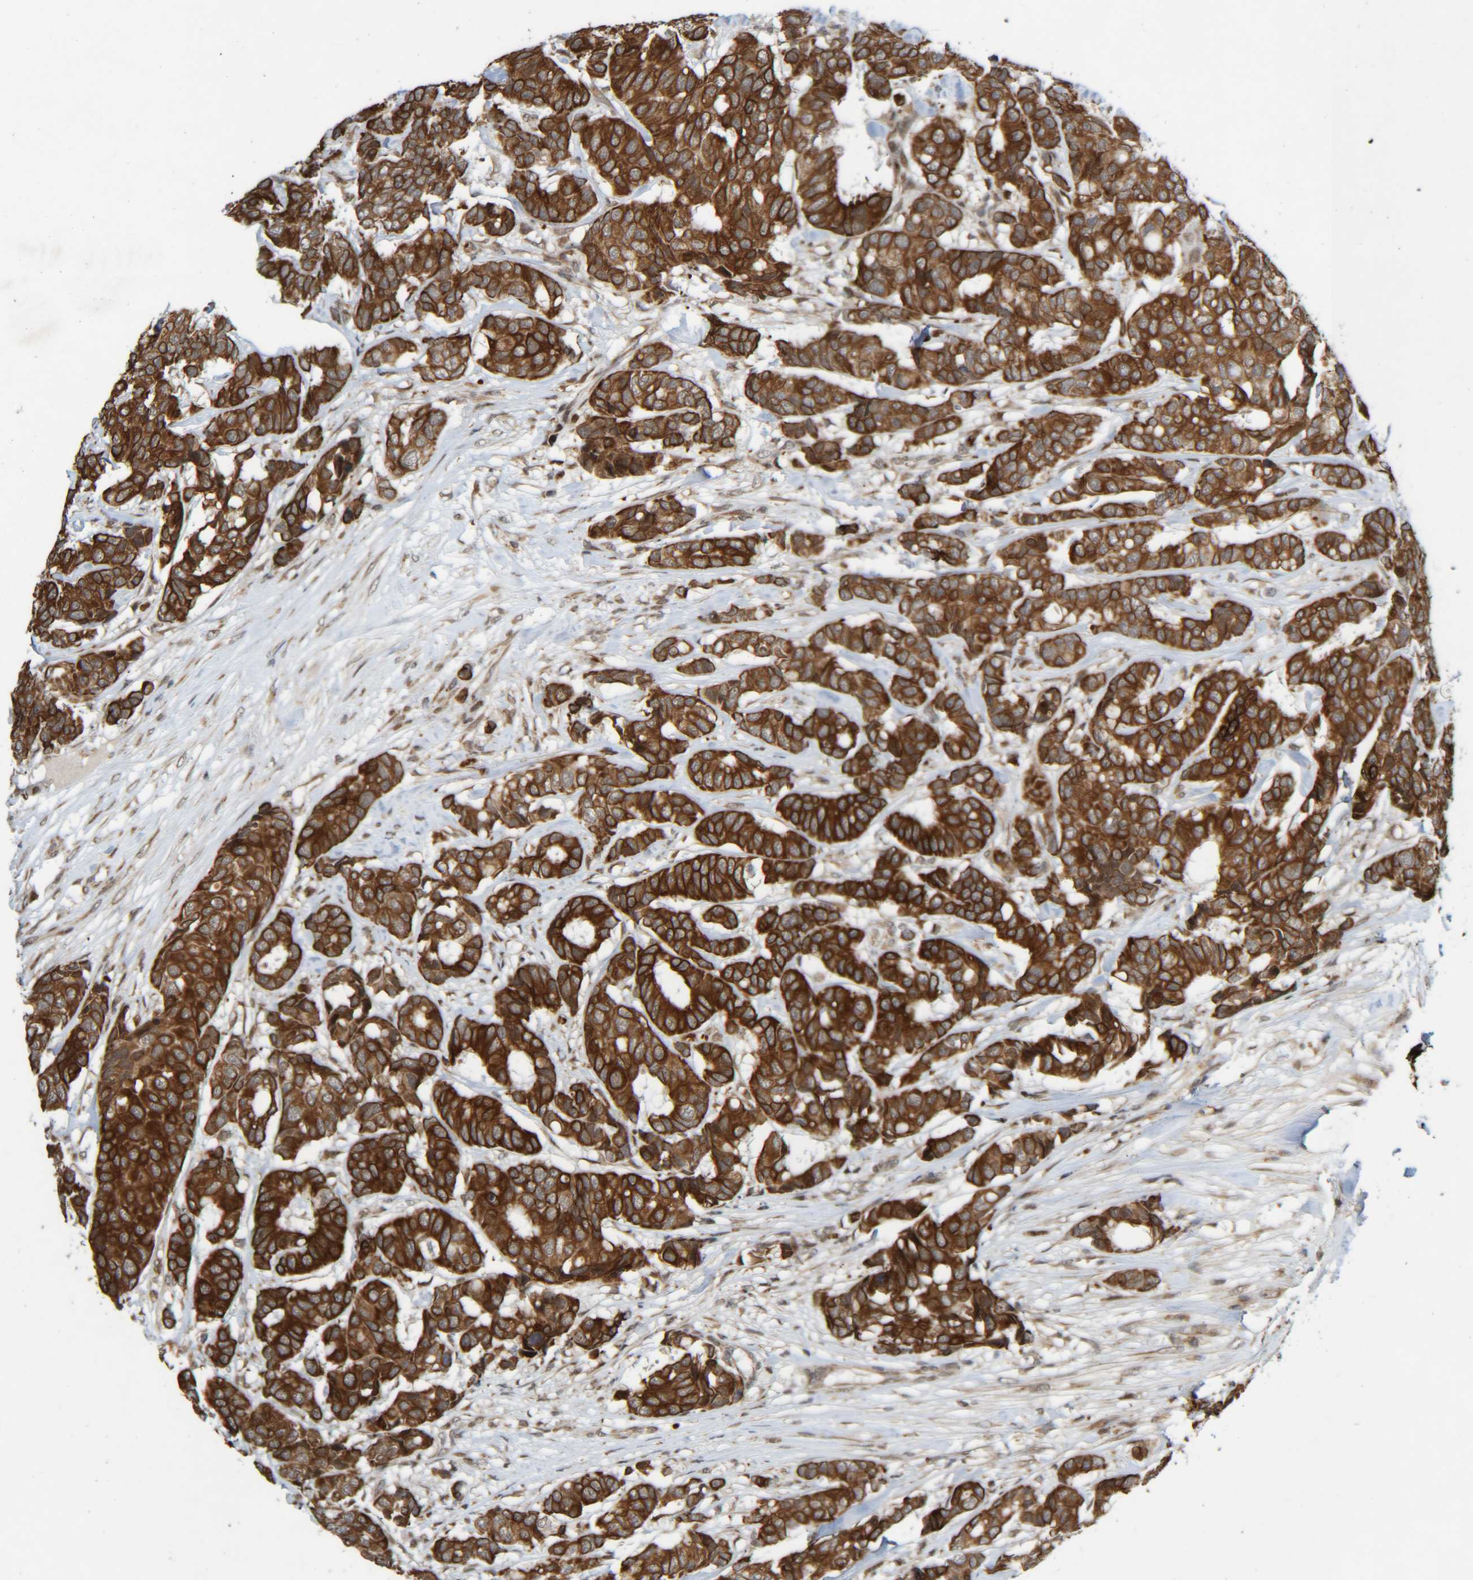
{"staining": {"intensity": "strong", "quantity": ">75%", "location": "cytoplasmic/membranous"}, "tissue": "breast cancer", "cell_type": "Tumor cells", "image_type": "cancer", "snomed": [{"axis": "morphology", "description": "Duct carcinoma"}, {"axis": "topography", "description": "Breast"}], "caption": "Breast cancer was stained to show a protein in brown. There is high levels of strong cytoplasmic/membranous positivity in approximately >75% of tumor cells.", "gene": "CCDC57", "patient": {"sex": "female", "age": 87}}